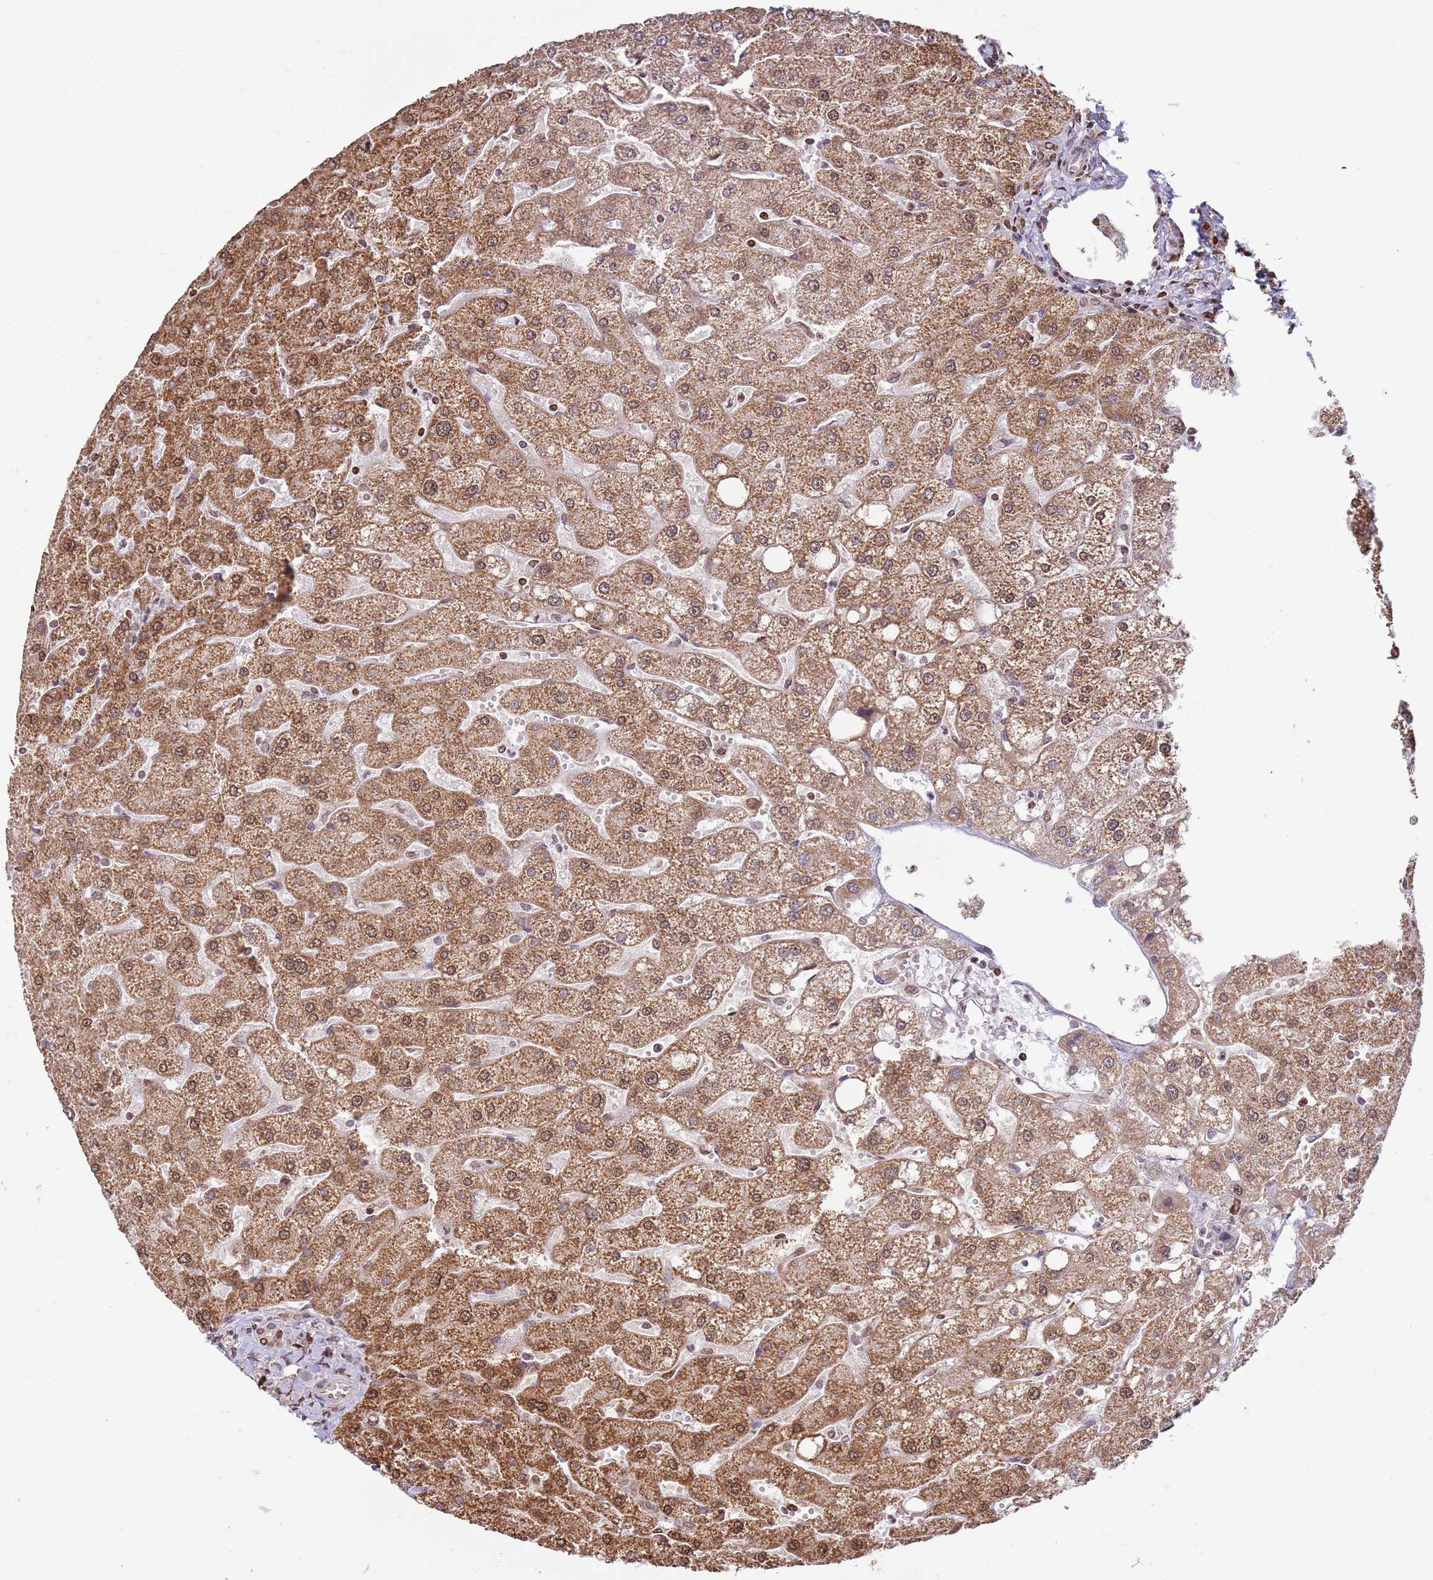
{"staining": {"intensity": "weak", "quantity": ">75%", "location": "cytoplasmic/membranous,nuclear"}, "tissue": "liver", "cell_type": "Cholangiocytes", "image_type": "normal", "snomed": [{"axis": "morphology", "description": "Normal tissue, NOS"}, {"axis": "topography", "description": "Liver"}], "caption": "High-power microscopy captured an immunohistochemistry image of normal liver, revealing weak cytoplasmic/membranous,nuclear staining in about >75% of cholangiocytes.", "gene": "SCAF1", "patient": {"sex": "male", "age": 67}}